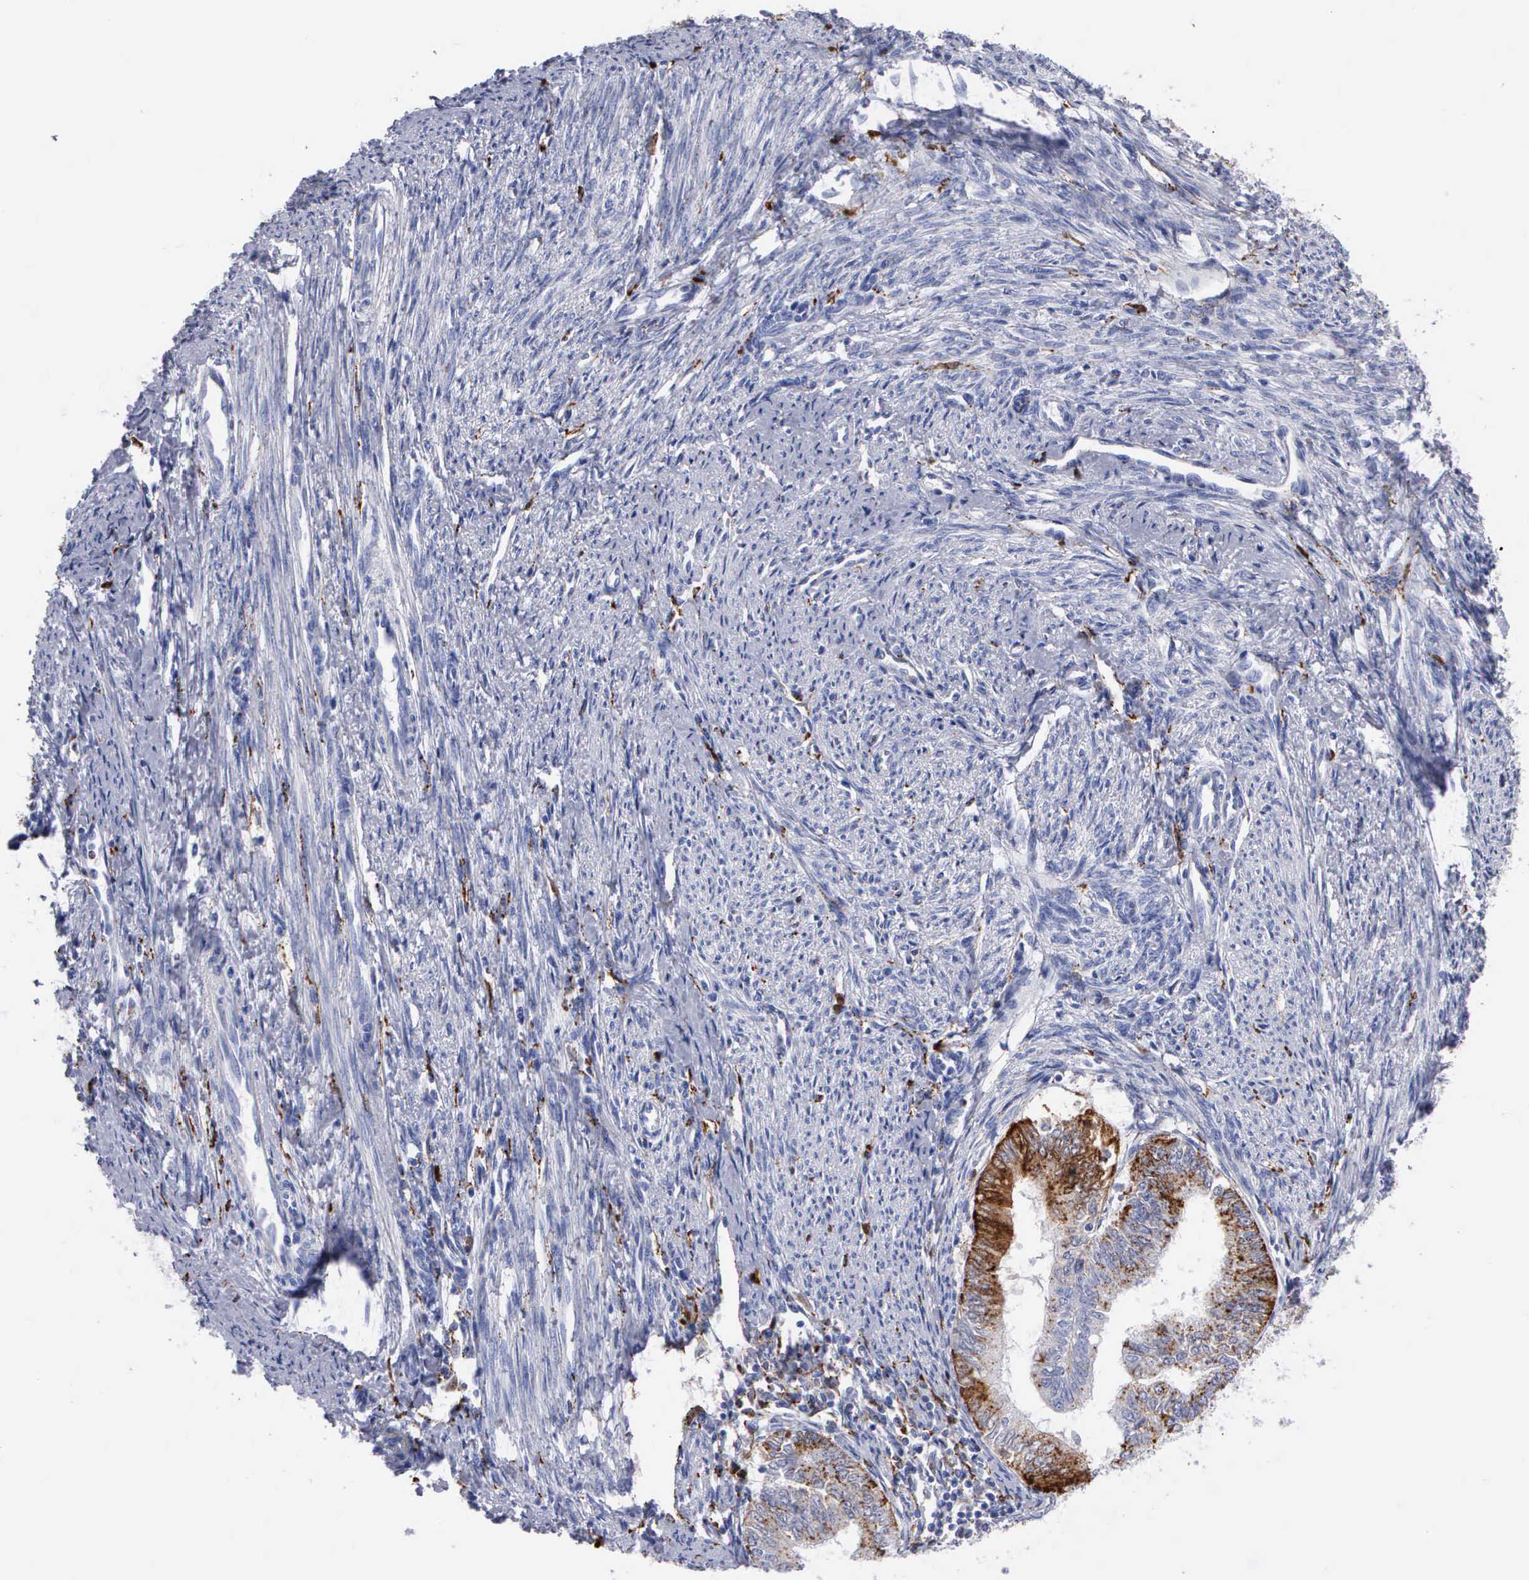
{"staining": {"intensity": "moderate", "quantity": "25%-75%", "location": "cytoplasmic/membranous"}, "tissue": "endometrial cancer", "cell_type": "Tumor cells", "image_type": "cancer", "snomed": [{"axis": "morphology", "description": "Adenocarcinoma, NOS"}, {"axis": "topography", "description": "Endometrium"}], "caption": "Adenocarcinoma (endometrial) stained for a protein (brown) displays moderate cytoplasmic/membranous positive positivity in approximately 25%-75% of tumor cells.", "gene": "CTSH", "patient": {"sex": "female", "age": 66}}